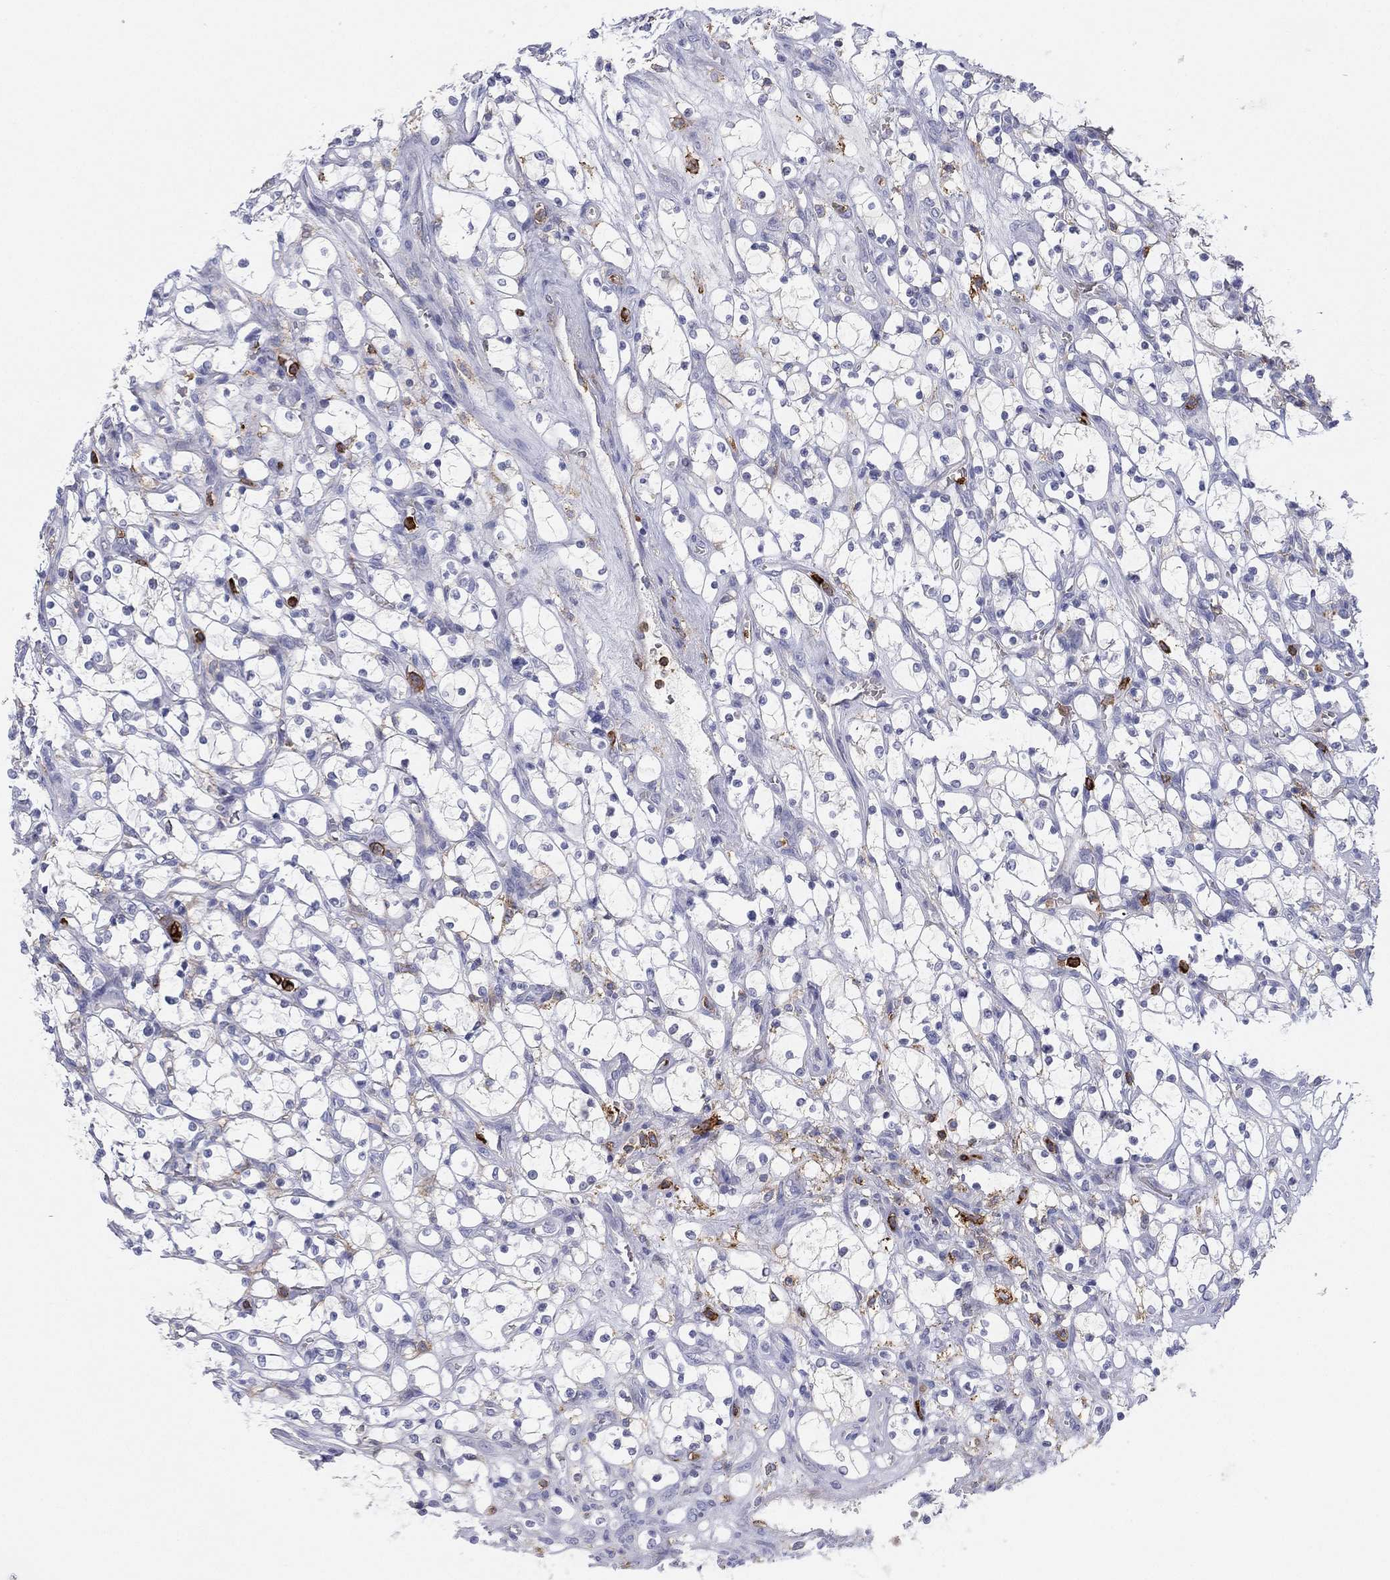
{"staining": {"intensity": "negative", "quantity": "none", "location": "none"}, "tissue": "renal cancer", "cell_type": "Tumor cells", "image_type": "cancer", "snomed": [{"axis": "morphology", "description": "Adenocarcinoma, NOS"}, {"axis": "topography", "description": "Kidney"}], "caption": "Adenocarcinoma (renal) was stained to show a protein in brown. There is no significant staining in tumor cells.", "gene": "SELPLG", "patient": {"sex": "female", "age": 69}}